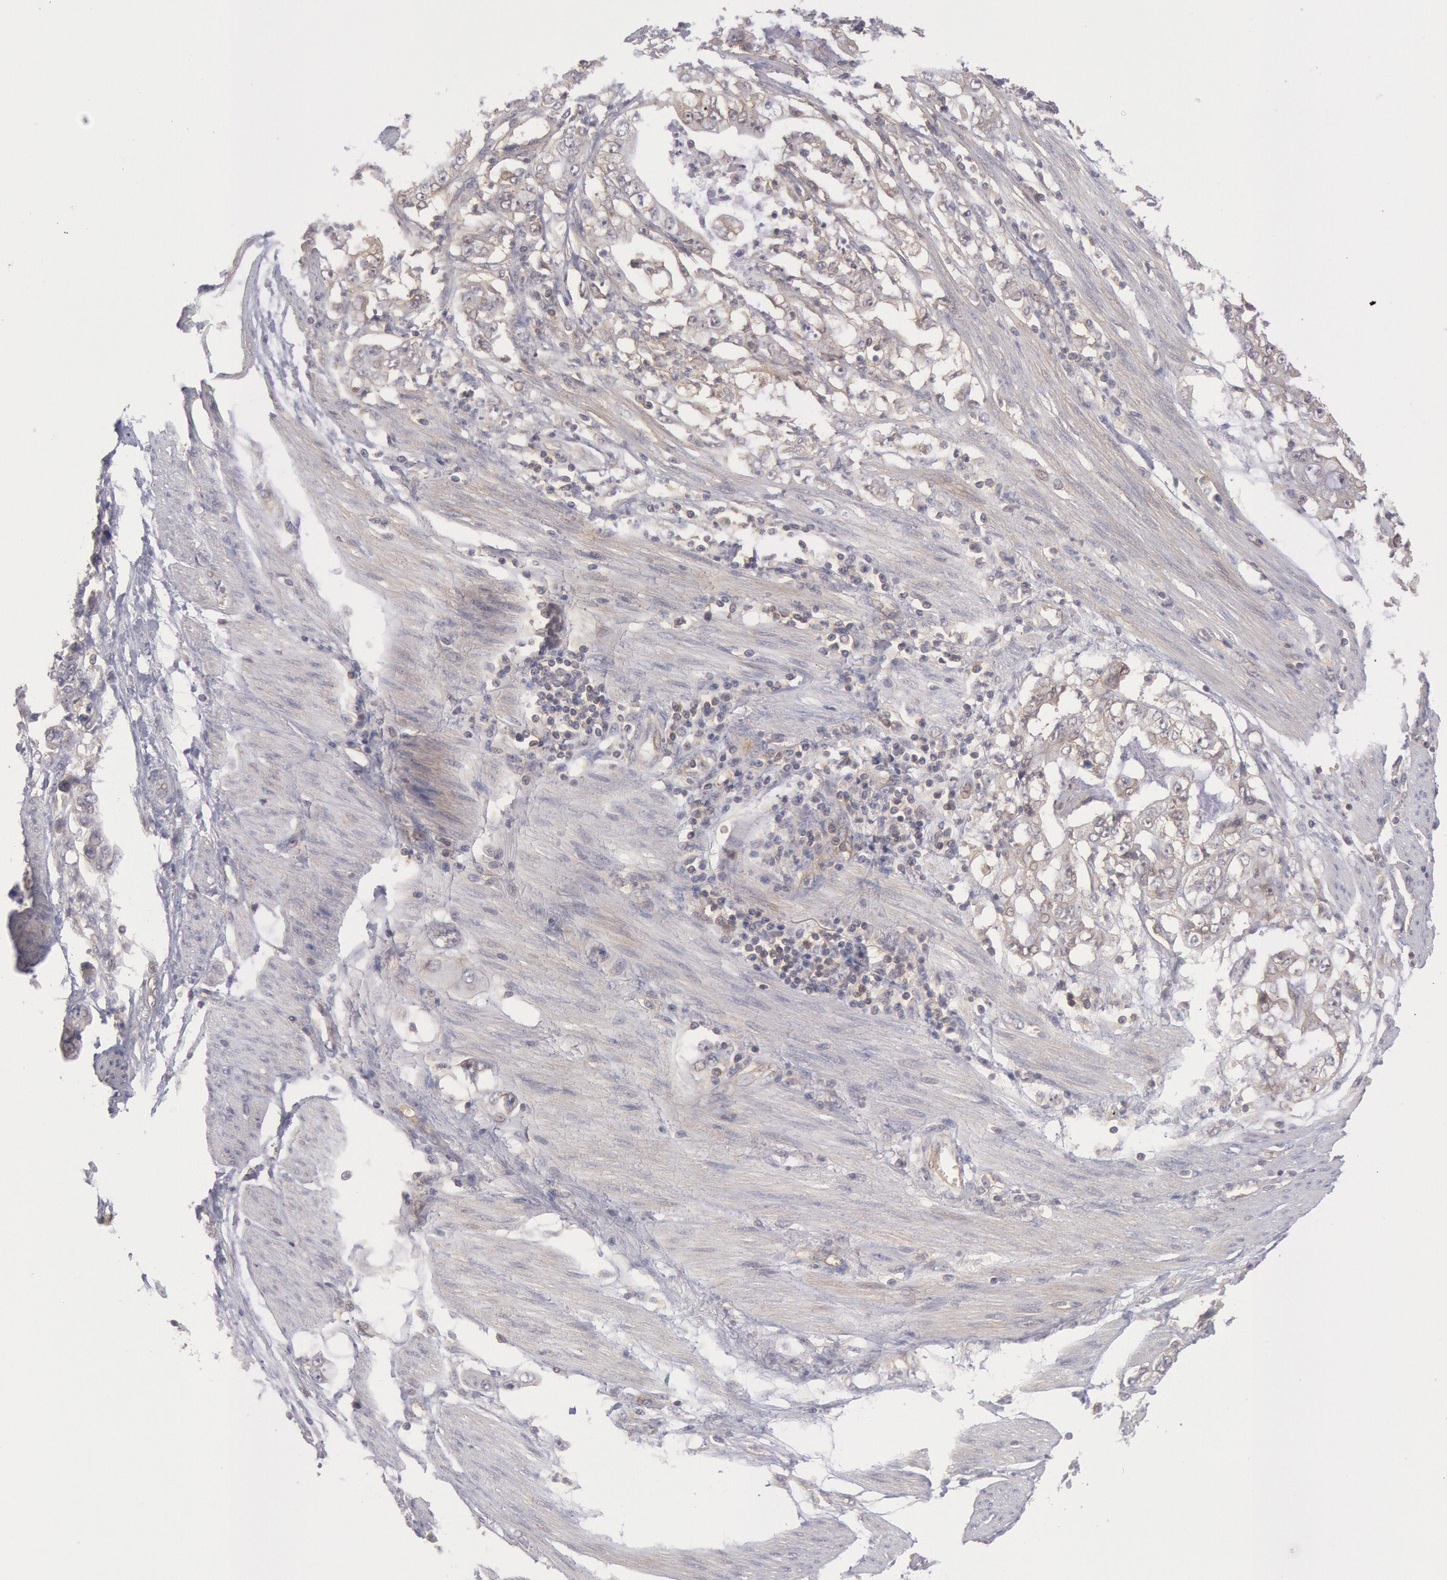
{"staining": {"intensity": "weak", "quantity": "25%-75%", "location": "cytoplasmic/membranous"}, "tissue": "stomach cancer", "cell_type": "Tumor cells", "image_type": "cancer", "snomed": [{"axis": "morphology", "description": "Adenocarcinoma, NOS"}, {"axis": "topography", "description": "Pancreas"}, {"axis": "topography", "description": "Stomach, upper"}], "caption": "The immunohistochemical stain highlights weak cytoplasmic/membranous positivity in tumor cells of stomach cancer tissue.", "gene": "STX4", "patient": {"sex": "male", "age": 77}}